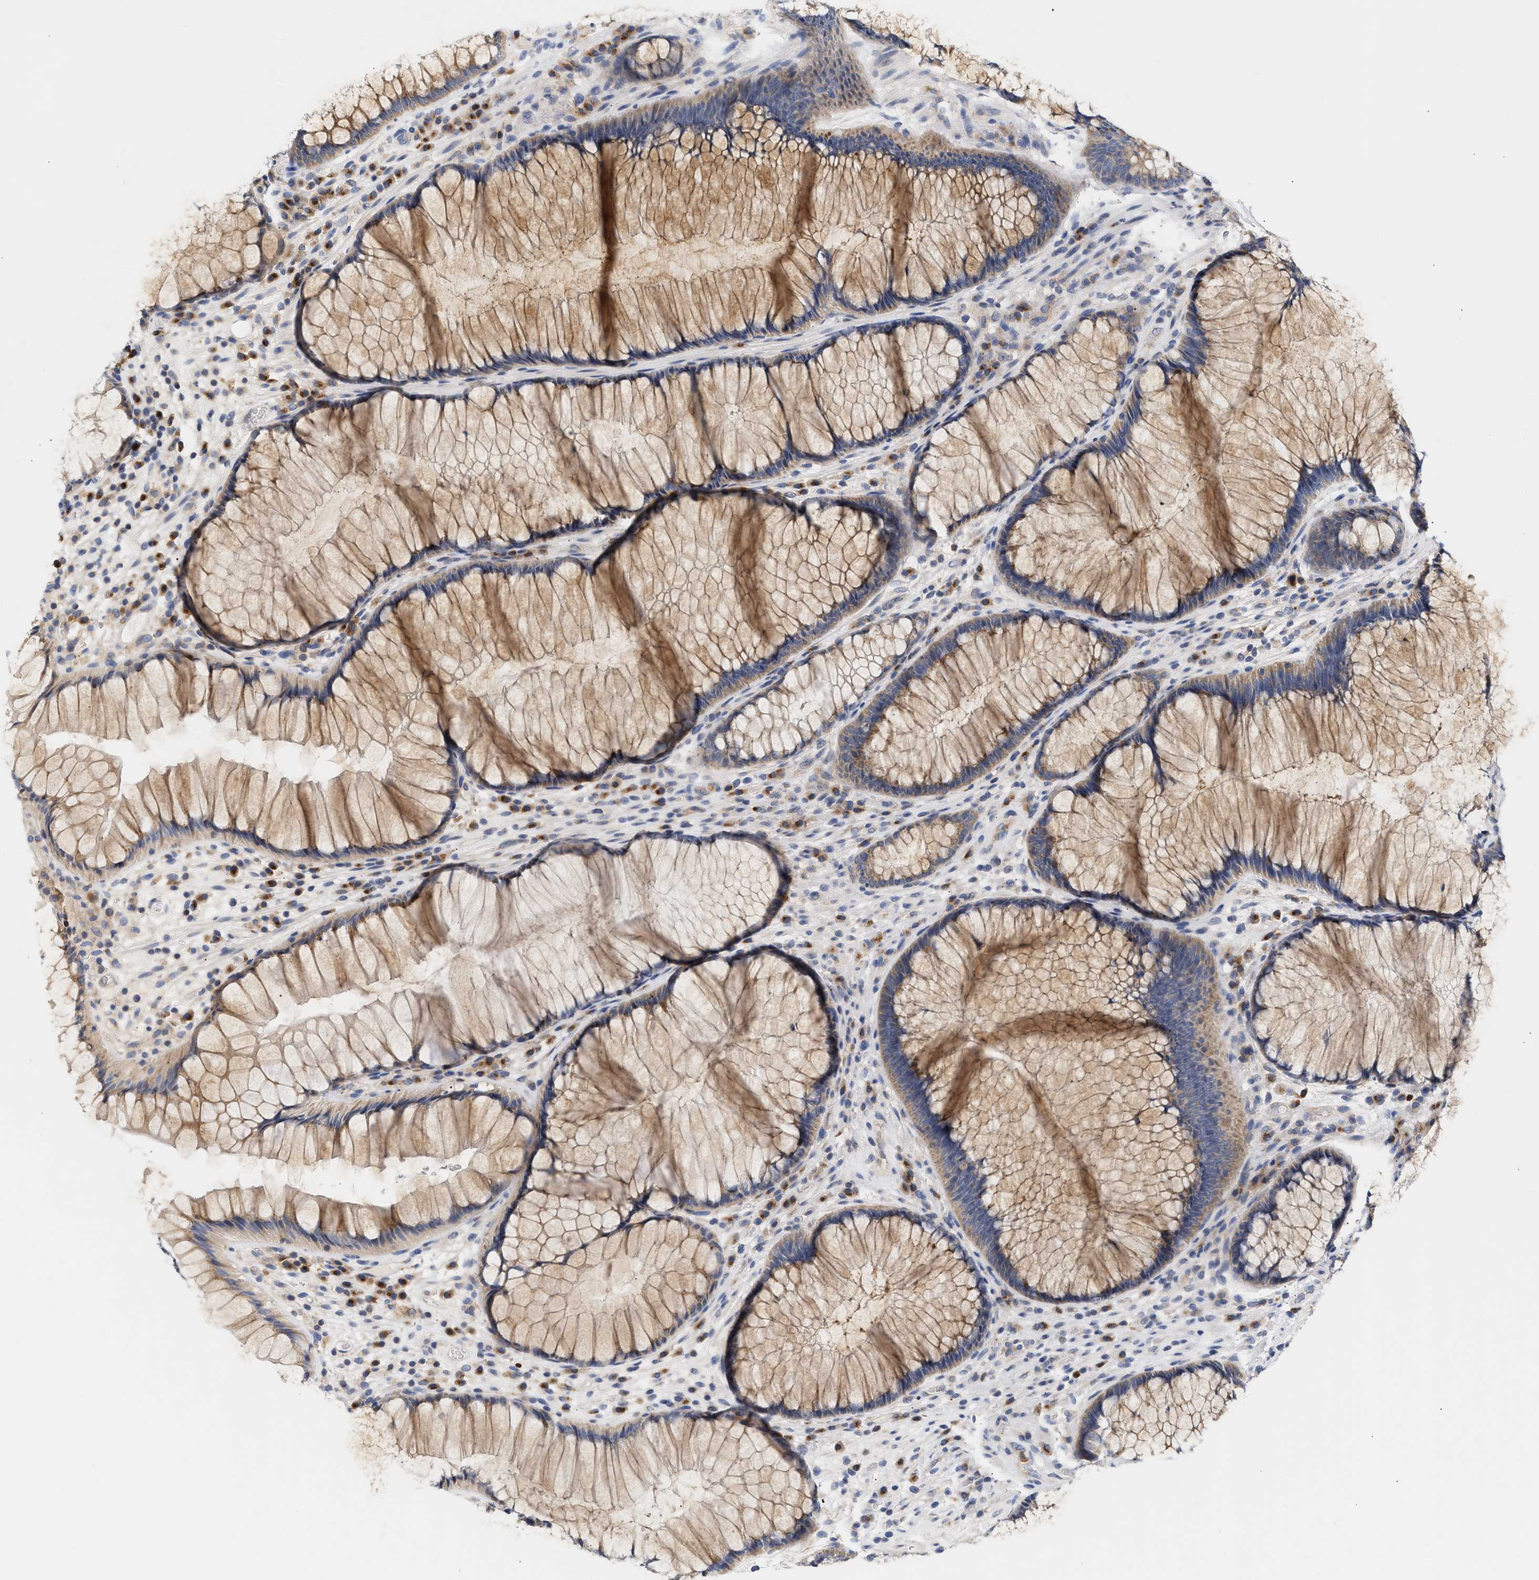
{"staining": {"intensity": "moderate", "quantity": ">75%", "location": "cytoplasmic/membranous"}, "tissue": "rectum", "cell_type": "Glandular cells", "image_type": "normal", "snomed": [{"axis": "morphology", "description": "Normal tissue, NOS"}, {"axis": "topography", "description": "Rectum"}], "caption": "Immunohistochemistry micrograph of benign rectum stained for a protein (brown), which reveals medium levels of moderate cytoplasmic/membranous positivity in about >75% of glandular cells.", "gene": "TRIM50", "patient": {"sex": "male", "age": 51}}